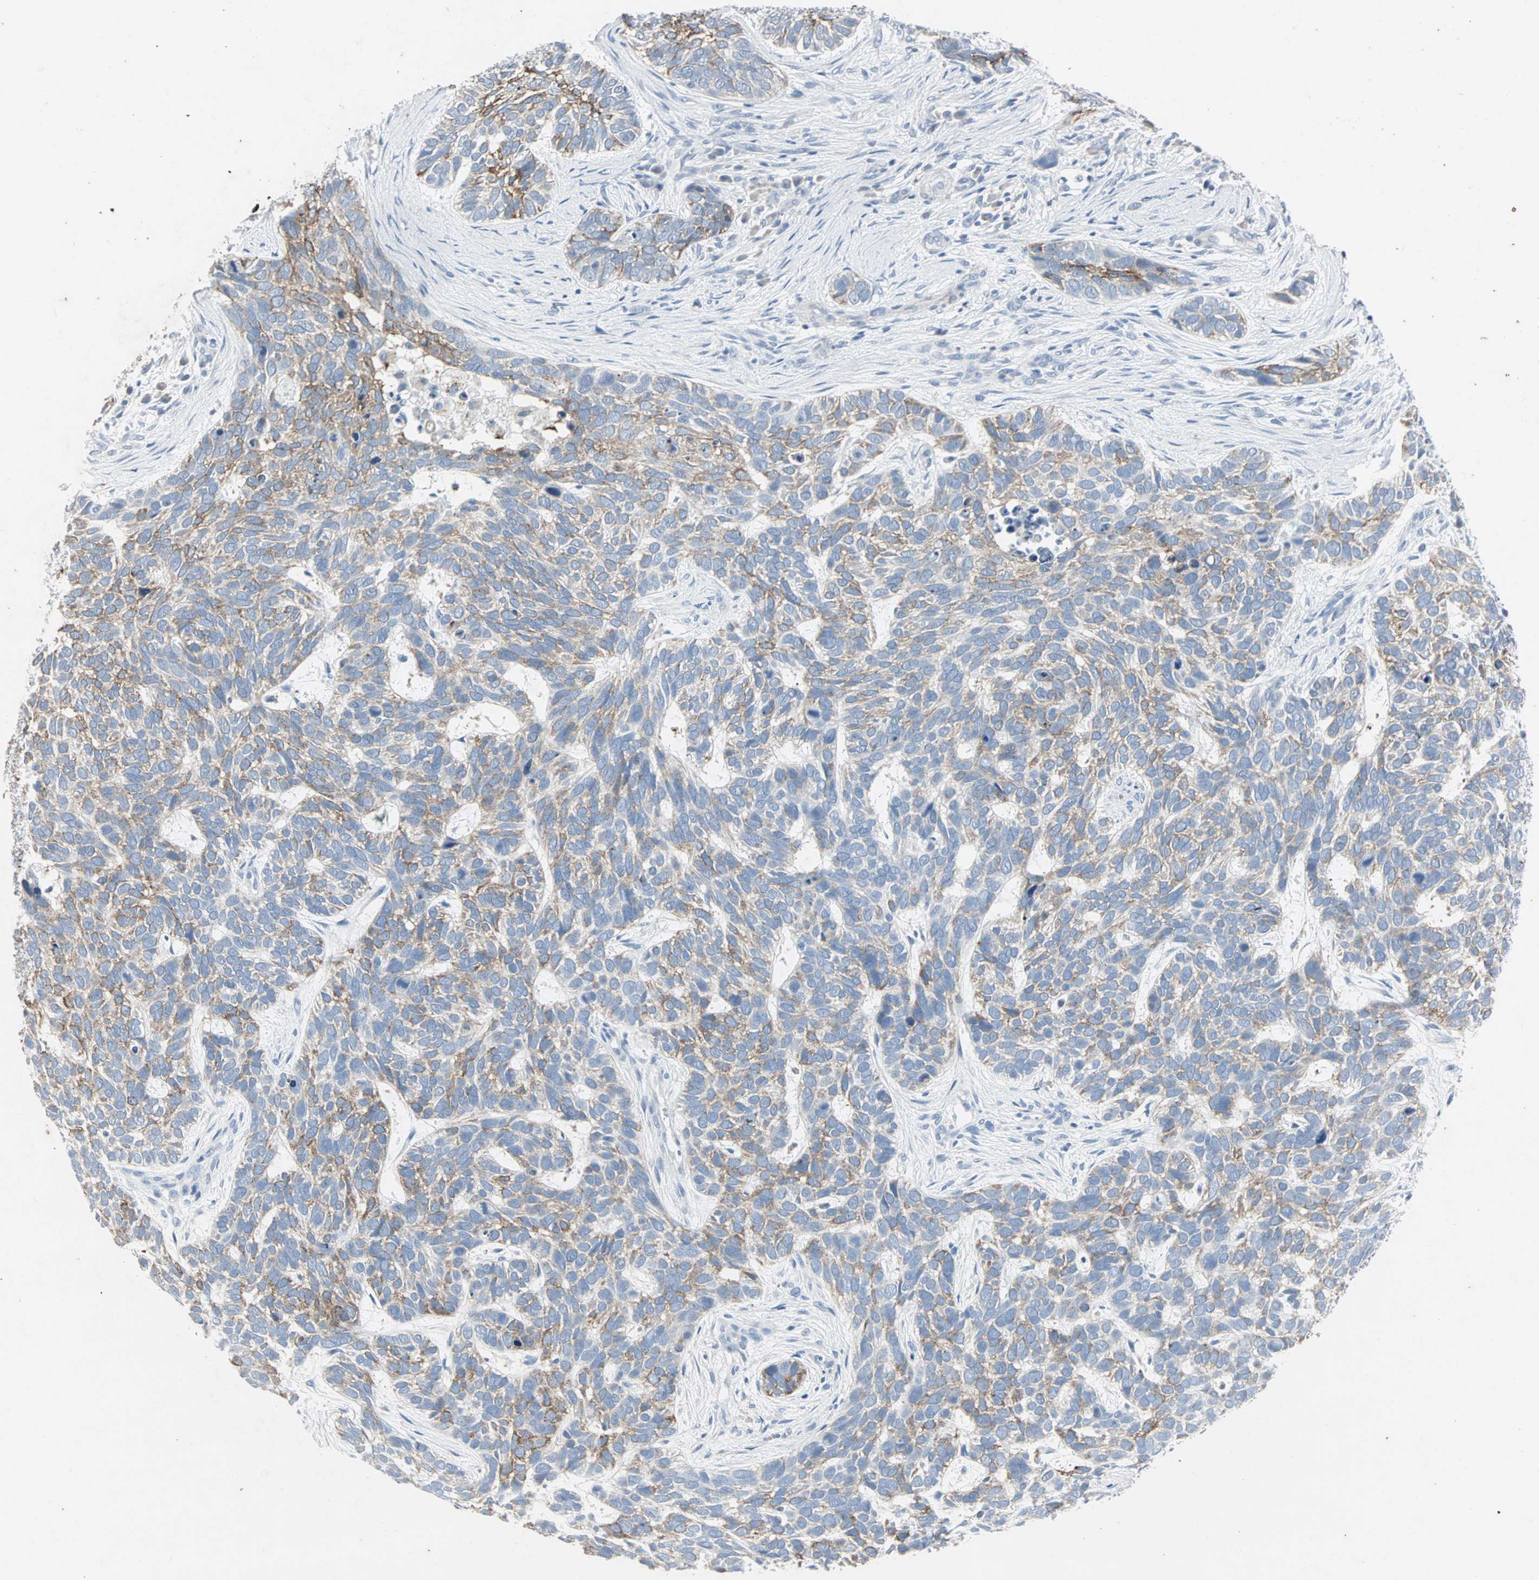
{"staining": {"intensity": "moderate", "quantity": "25%-75%", "location": "cytoplasmic/membranous"}, "tissue": "skin cancer", "cell_type": "Tumor cells", "image_type": "cancer", "snomed": [{"axis": "morphology", "description": "Basal cell carcinoma"}, {"axis": "topography", "description": "Skin"}], "caption": "Tumor cells demonstrate moderate cytoplasmic/membranous staining in about 25%-75% of cells in skin cancer.", "gene": "CEACAM6", "patient": {"sex": "male", "age": 87}}